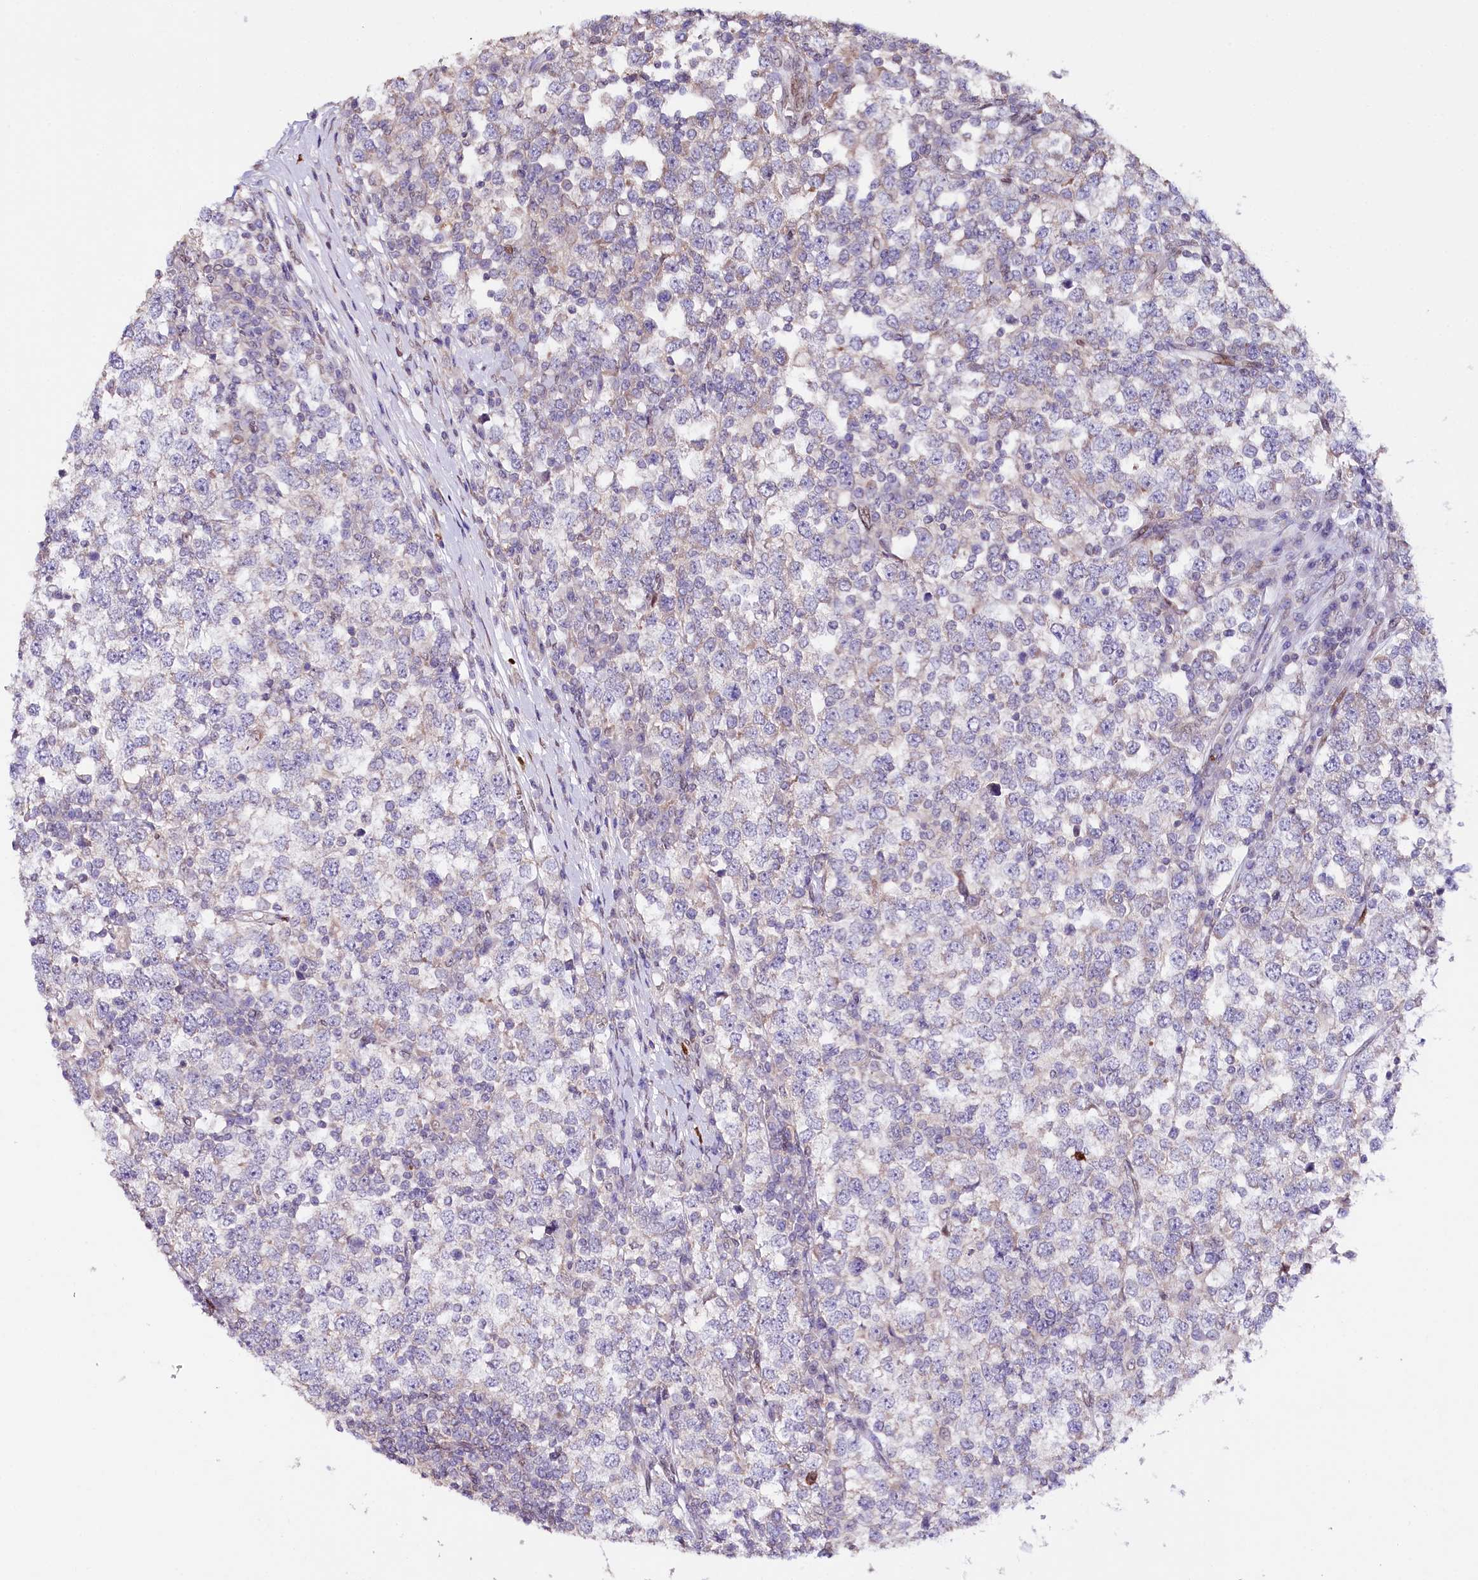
{"staining": {"intensity": "negative", "quantity": "none", "location": "none"}, "tissue": "testis cancer", "cell_type": "Tumor cells", "image_type": "cancer", "snomed": [{"axis": "morphology", "description": "Seminoma, NOS"}, {"axis": "topography", "description": "Testis"}], "caption": "Immunohistochemistry (IHC) of testis cancer (seminoma) exhibits no staining in tumor cells.", "gene": "ZNF226", "patient": {"sex": "male", "age": 65}}